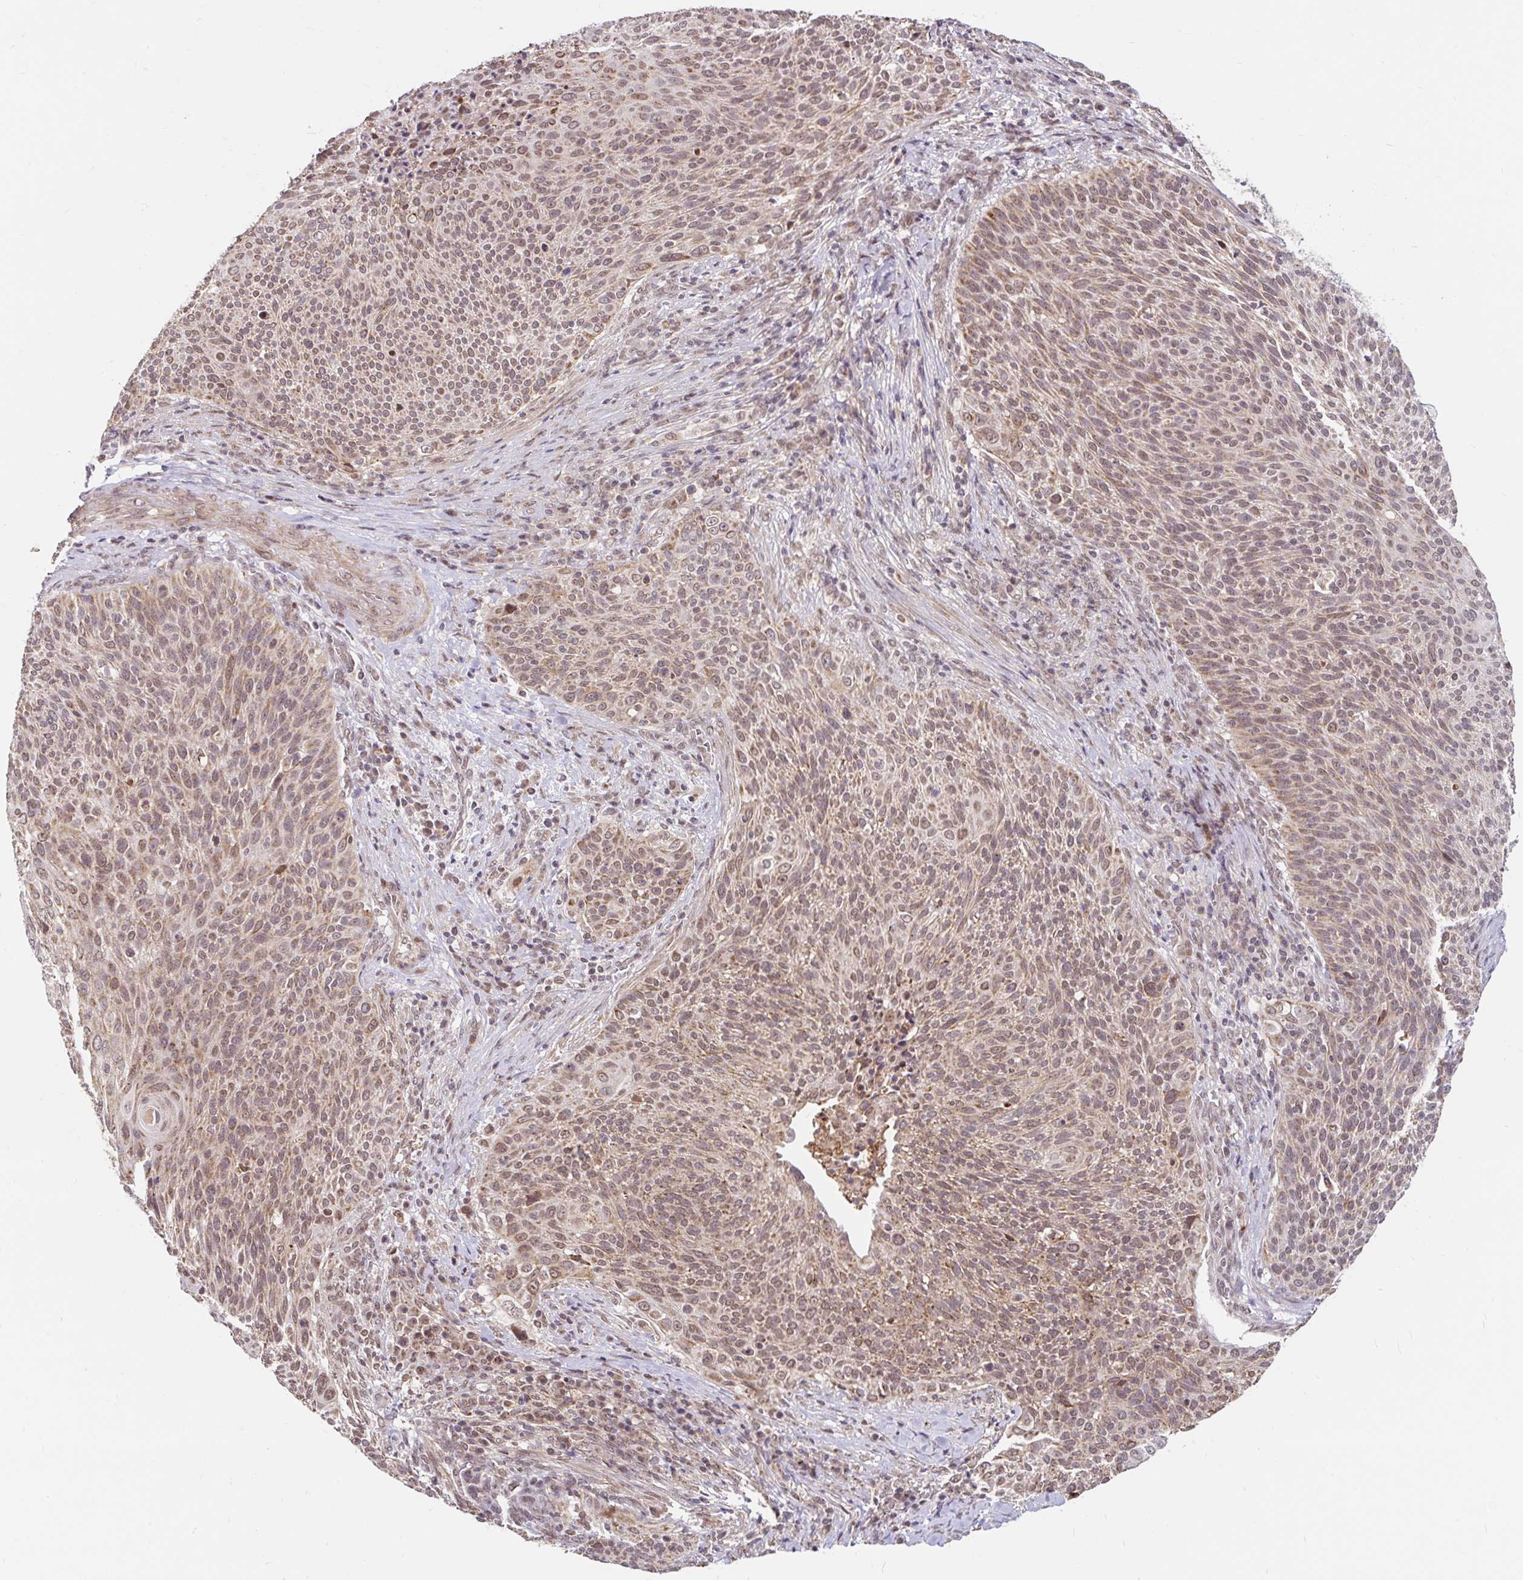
{"staining": {"intensity": "moderate", "quantity": ">75%", "location": "cytoplasmic/membranous,nuclear"}, "tissue": "cervical cancer", "cell_type": "Tumor cells", "image_type": "cancer", "snomed": [{"axis": "morphology", "description": "Squamous cell carcinoma, NOS"}, {"axis": "topography", "description": "Cervix"}], "caption": "Immunohistochemistry histopathology image of neoplastic tissue: human cervical cancer (squamous cell carcinoma) stained using immunohistochemistry shows medium levels of moderate protein expression localized specifically in the cytoplasmic/membranous and nuclear of tumor cells, appearing as a cytoplasmic/membranous and nuclear brown color.", "gene": "TIMM50", "patient": {"sex": "female", "age": 31}}